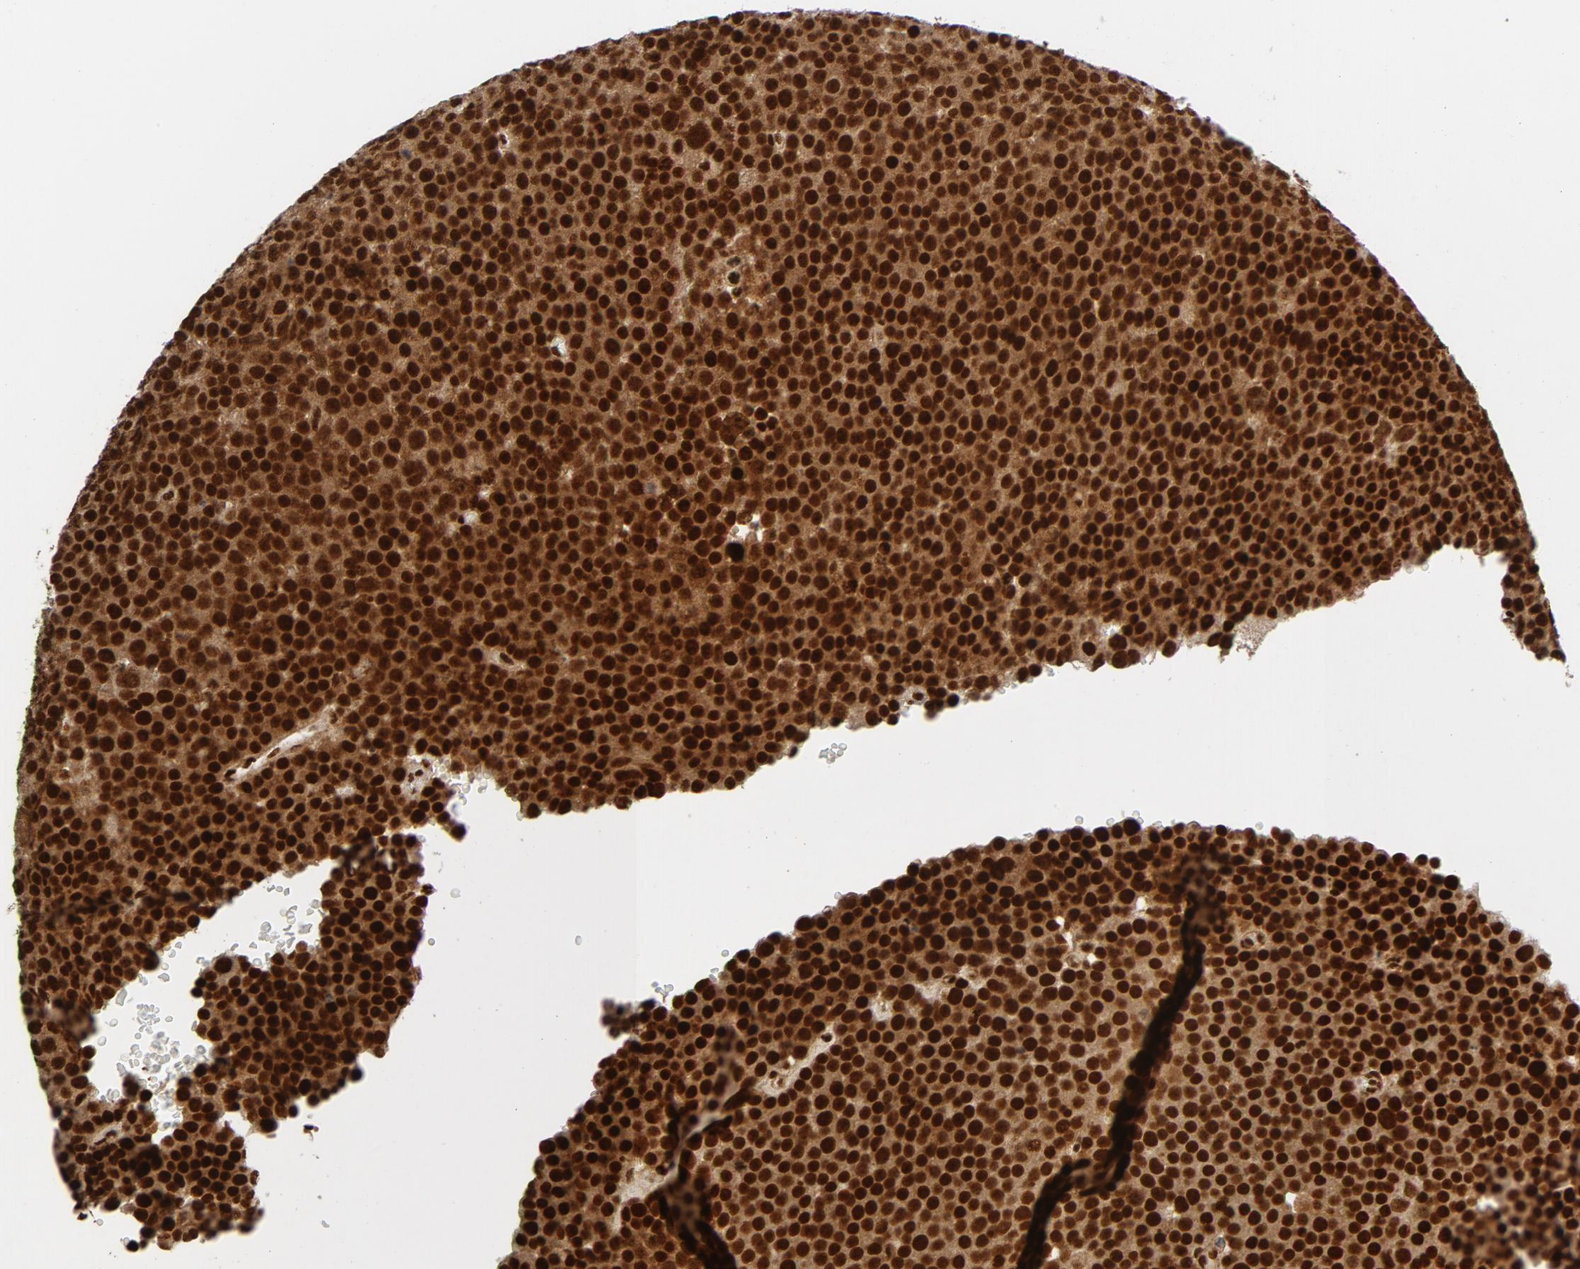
{"staining": {"intensity": "strong", "quantity": ">75%", "location": "cytoplasmic/membranous,nuclear"}, "tissue": "testis cancer", "cell_type": "Tumor cells", "image_type": "cancer", "snomed": [{"axis": "morphology", "description": "Seminoma, NOS"}, {"axis": "topography", "description": "Testis"}], "caption": "Testis cancer (seminoma) stained with a brown dye displays strong cytoplasmic/membranous and nuclear positive positivity in approximately >75% of tumor cells.", "gene": "NFYB", "patient": {"sex": "male", "age": 71}}